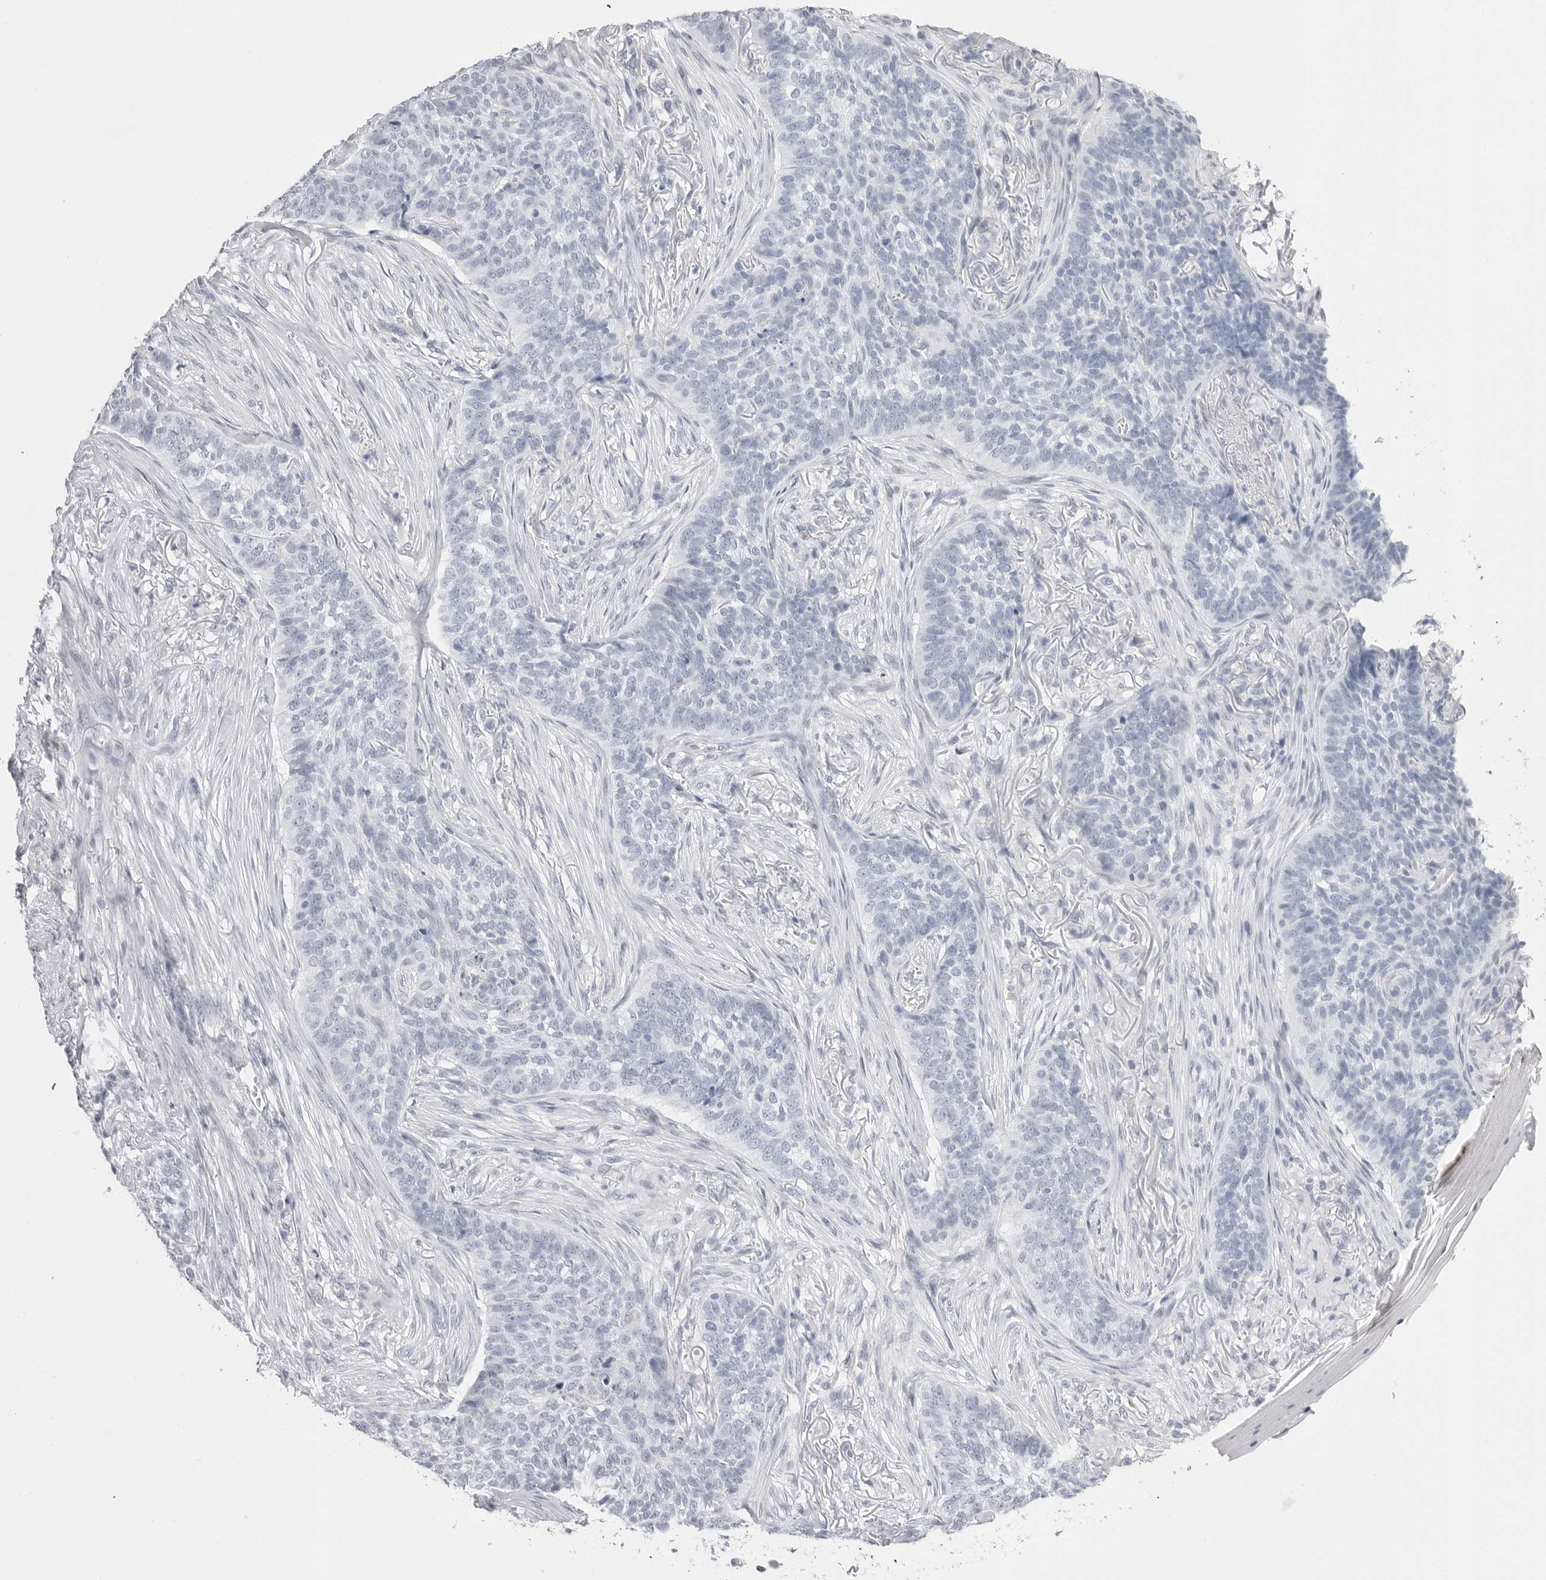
{"staining": {"intensity": "negative", "quantity": "none", "location": "none"}, "tissue": "skin cancer", "cell_type": "Tumor cells", "image_type": "cancer", "snomed": [{"axis": "morphology", "description": "Basal cell carcinoma"}, {"axis": "topography", "description": "Skin"}], "caption": "The image displays no significant expression in tumor cells of basal cell carcinoma (skin).", "gene": "TSSK1B", "patient": {"sex": "male", "age": 85}}